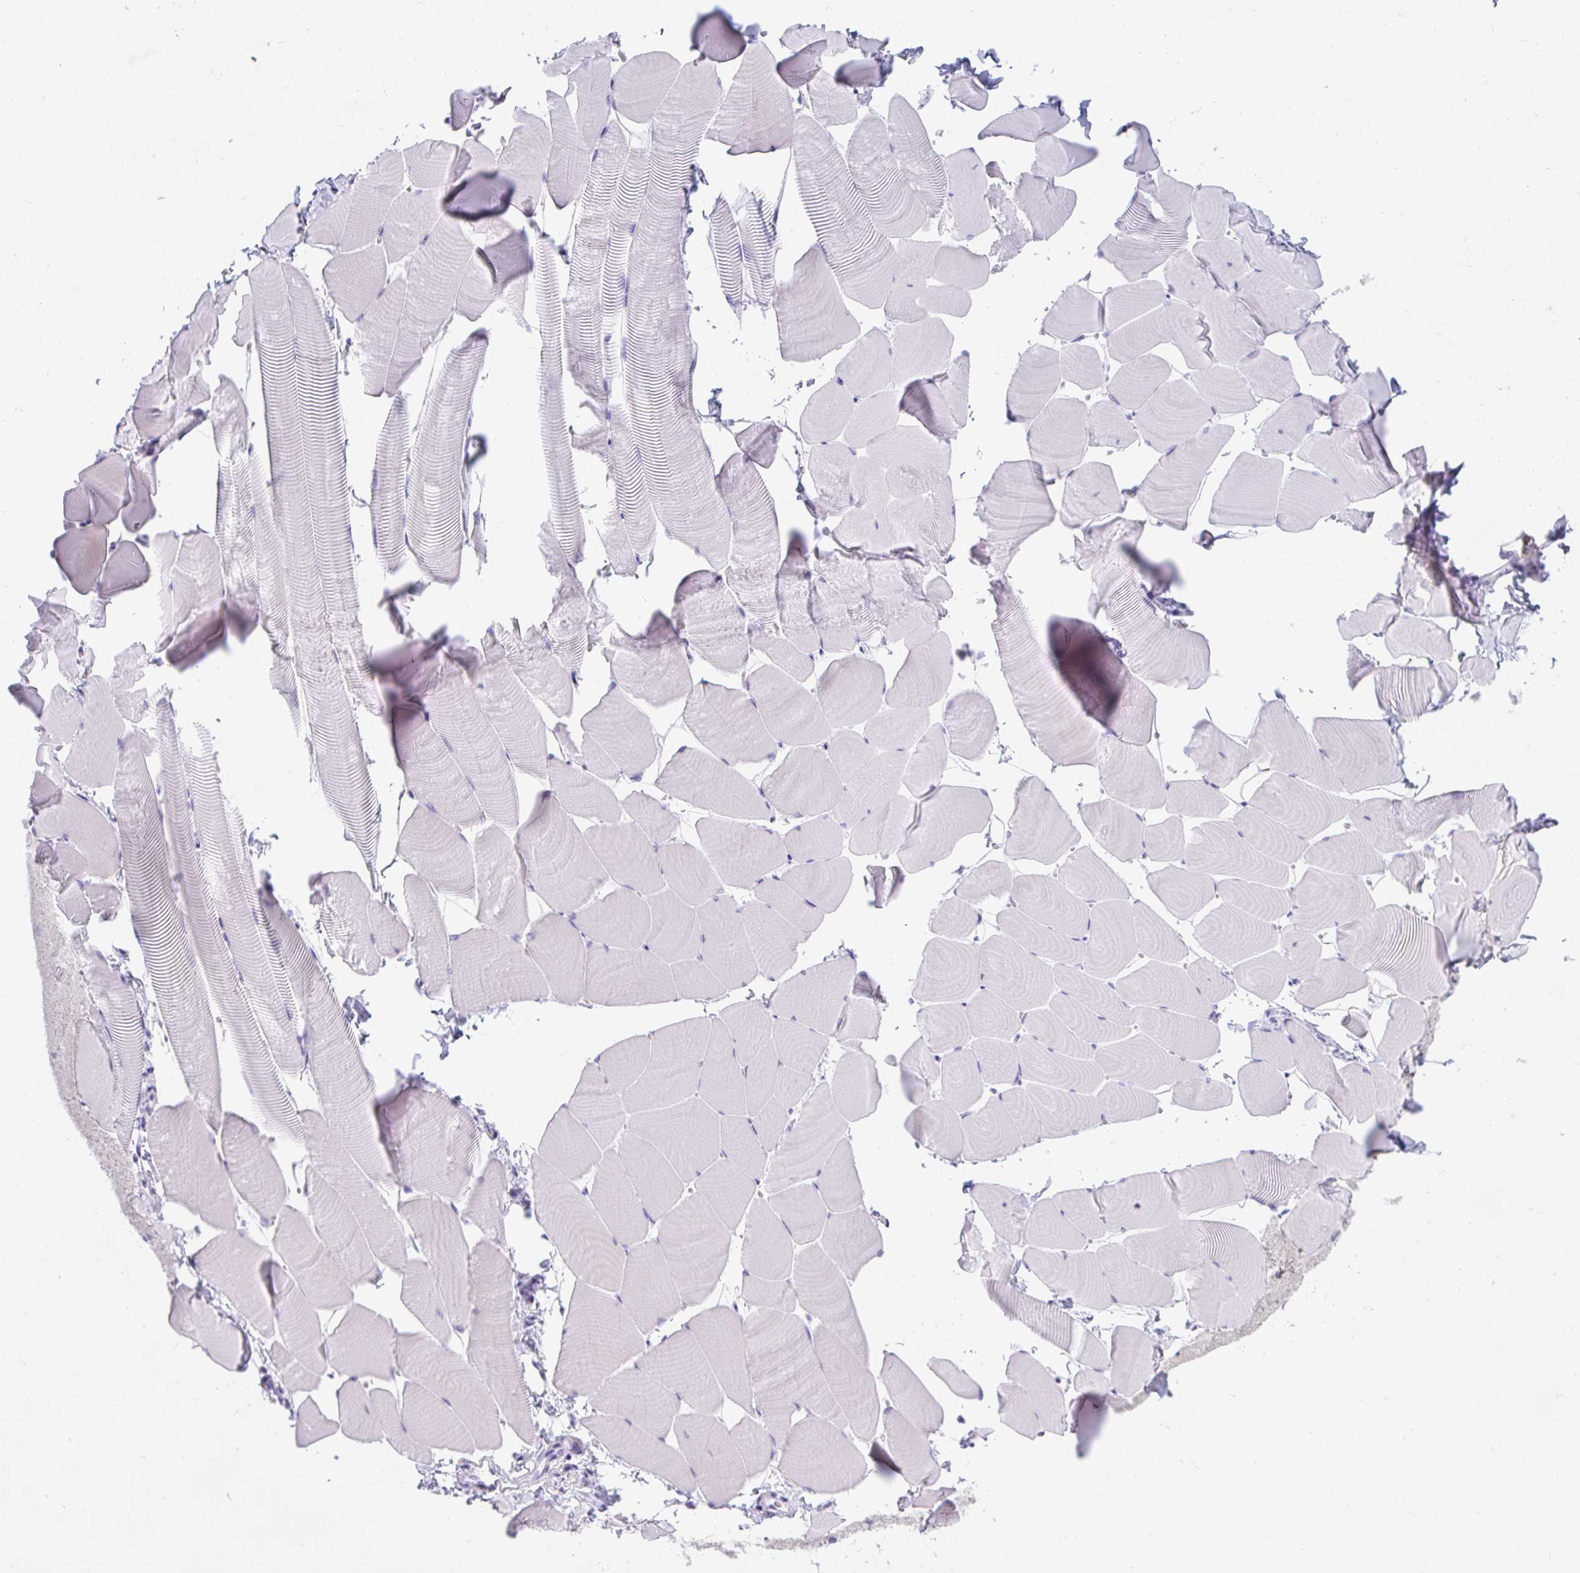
{"staining": {"intensity": "negative", "quantity": "none", "location": "none"}, "tissue": "skeletal muscle", "cell_type": "Myocytes", "image_type": "normal", "snomed": [{"axis": "morphology", "description": "Normal tissue, NOS"}, {"axis": "topography", "description": "Skeletal muscle"}], "caption": "Immunohistochemical staining of benign human skeletal muscle shows no significant staining in myocytes.", "gene": "TTC30A", "patient": {"sex": "male", "age": 25}}